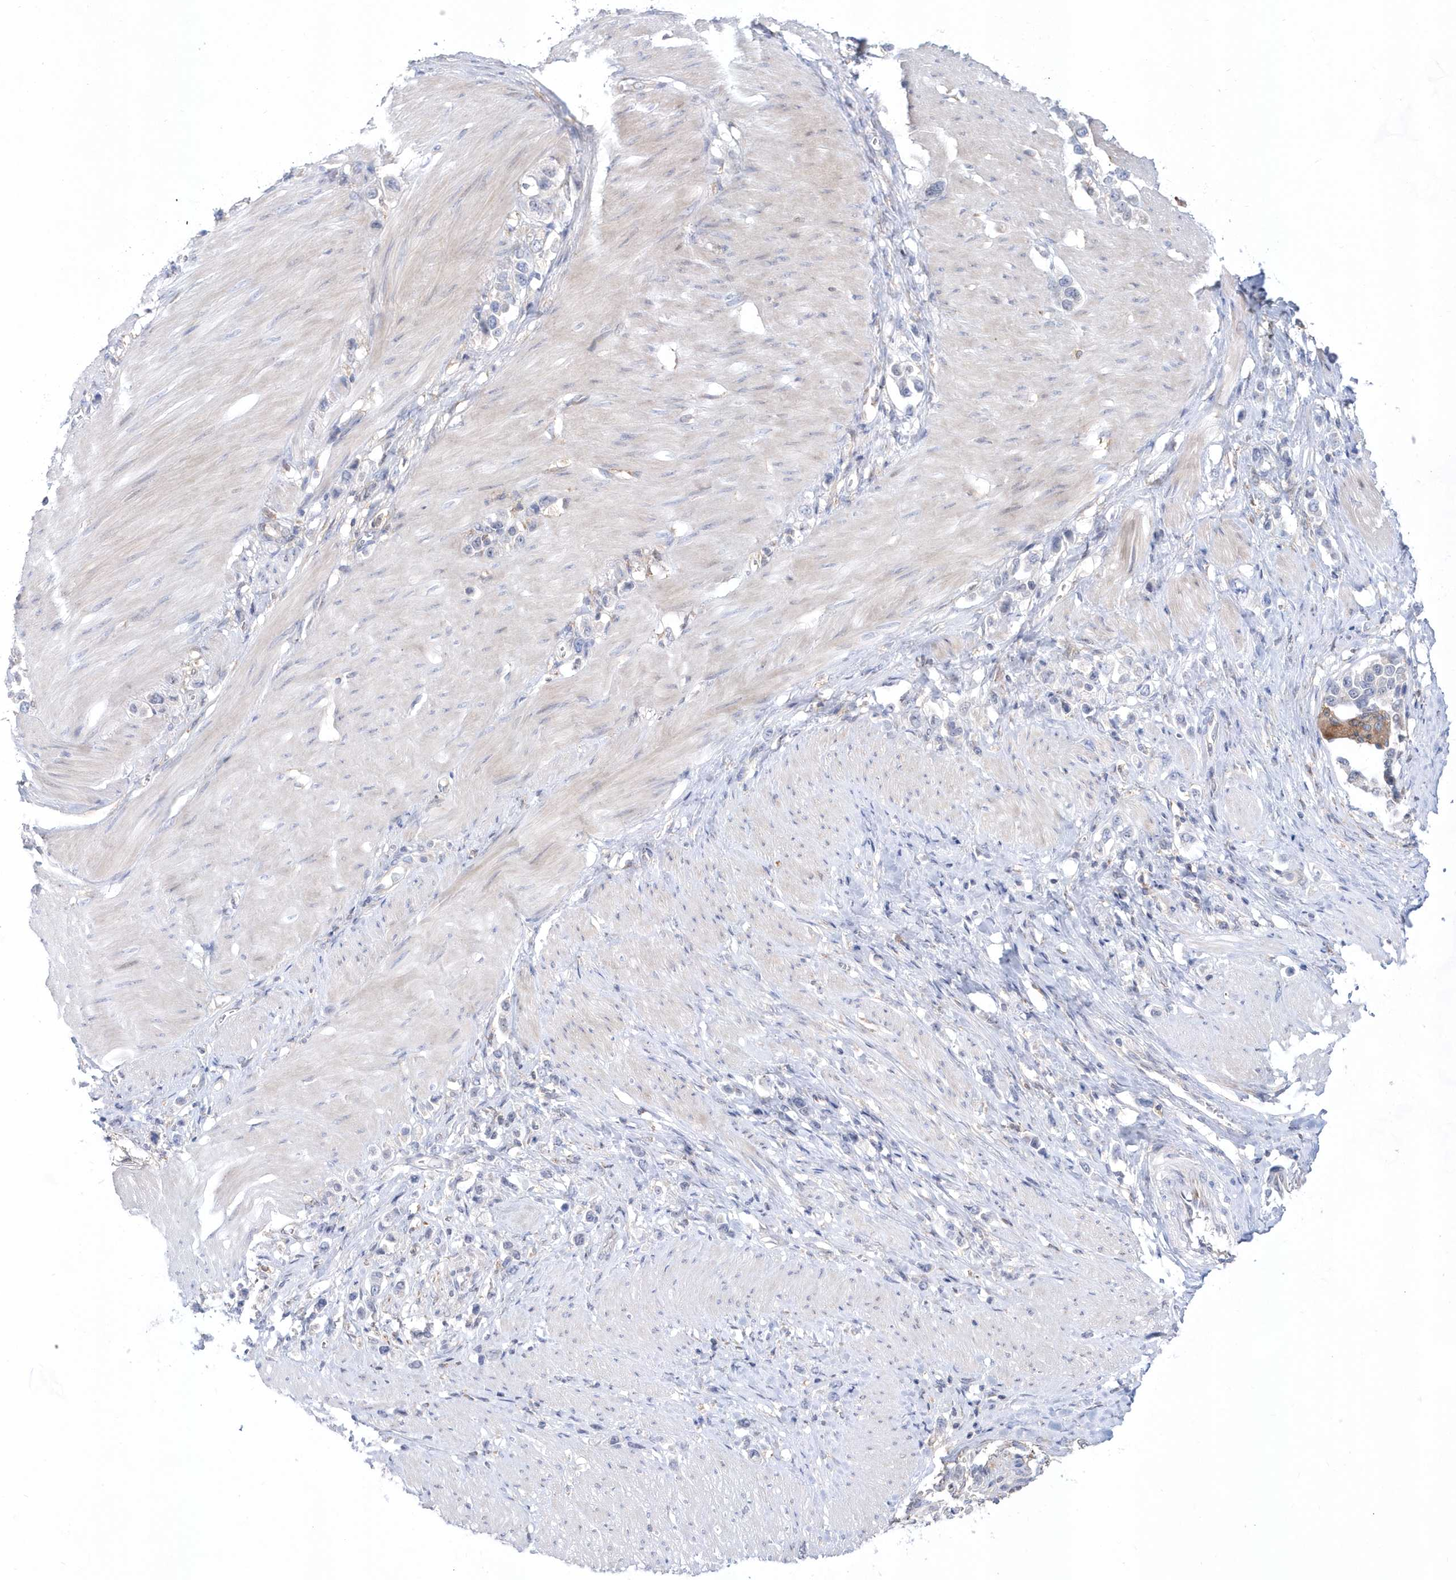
{"staining": {"intensity": "negative", "quantity": "none", "location": "none"}, "tissue": "stomach cancer", "cell_type": "Tumor cells", "image_type": "cancer", "snomed": [{"axis": "morphology", "description": "Normal tissue, NOS"}, {"axis": "morphology", "description": "Adenocarcinoma, NOS"}, {"axis": "topography", "description": "Stomach, upper"}, {"axis": "topography", "description": "Stomach"}], "caption": "Immunohistochemical staining of stomach cancer displays no significant expression in tumor cells.", "gene": "BDH2", "patient": {"sex": "female", "age": 65}}